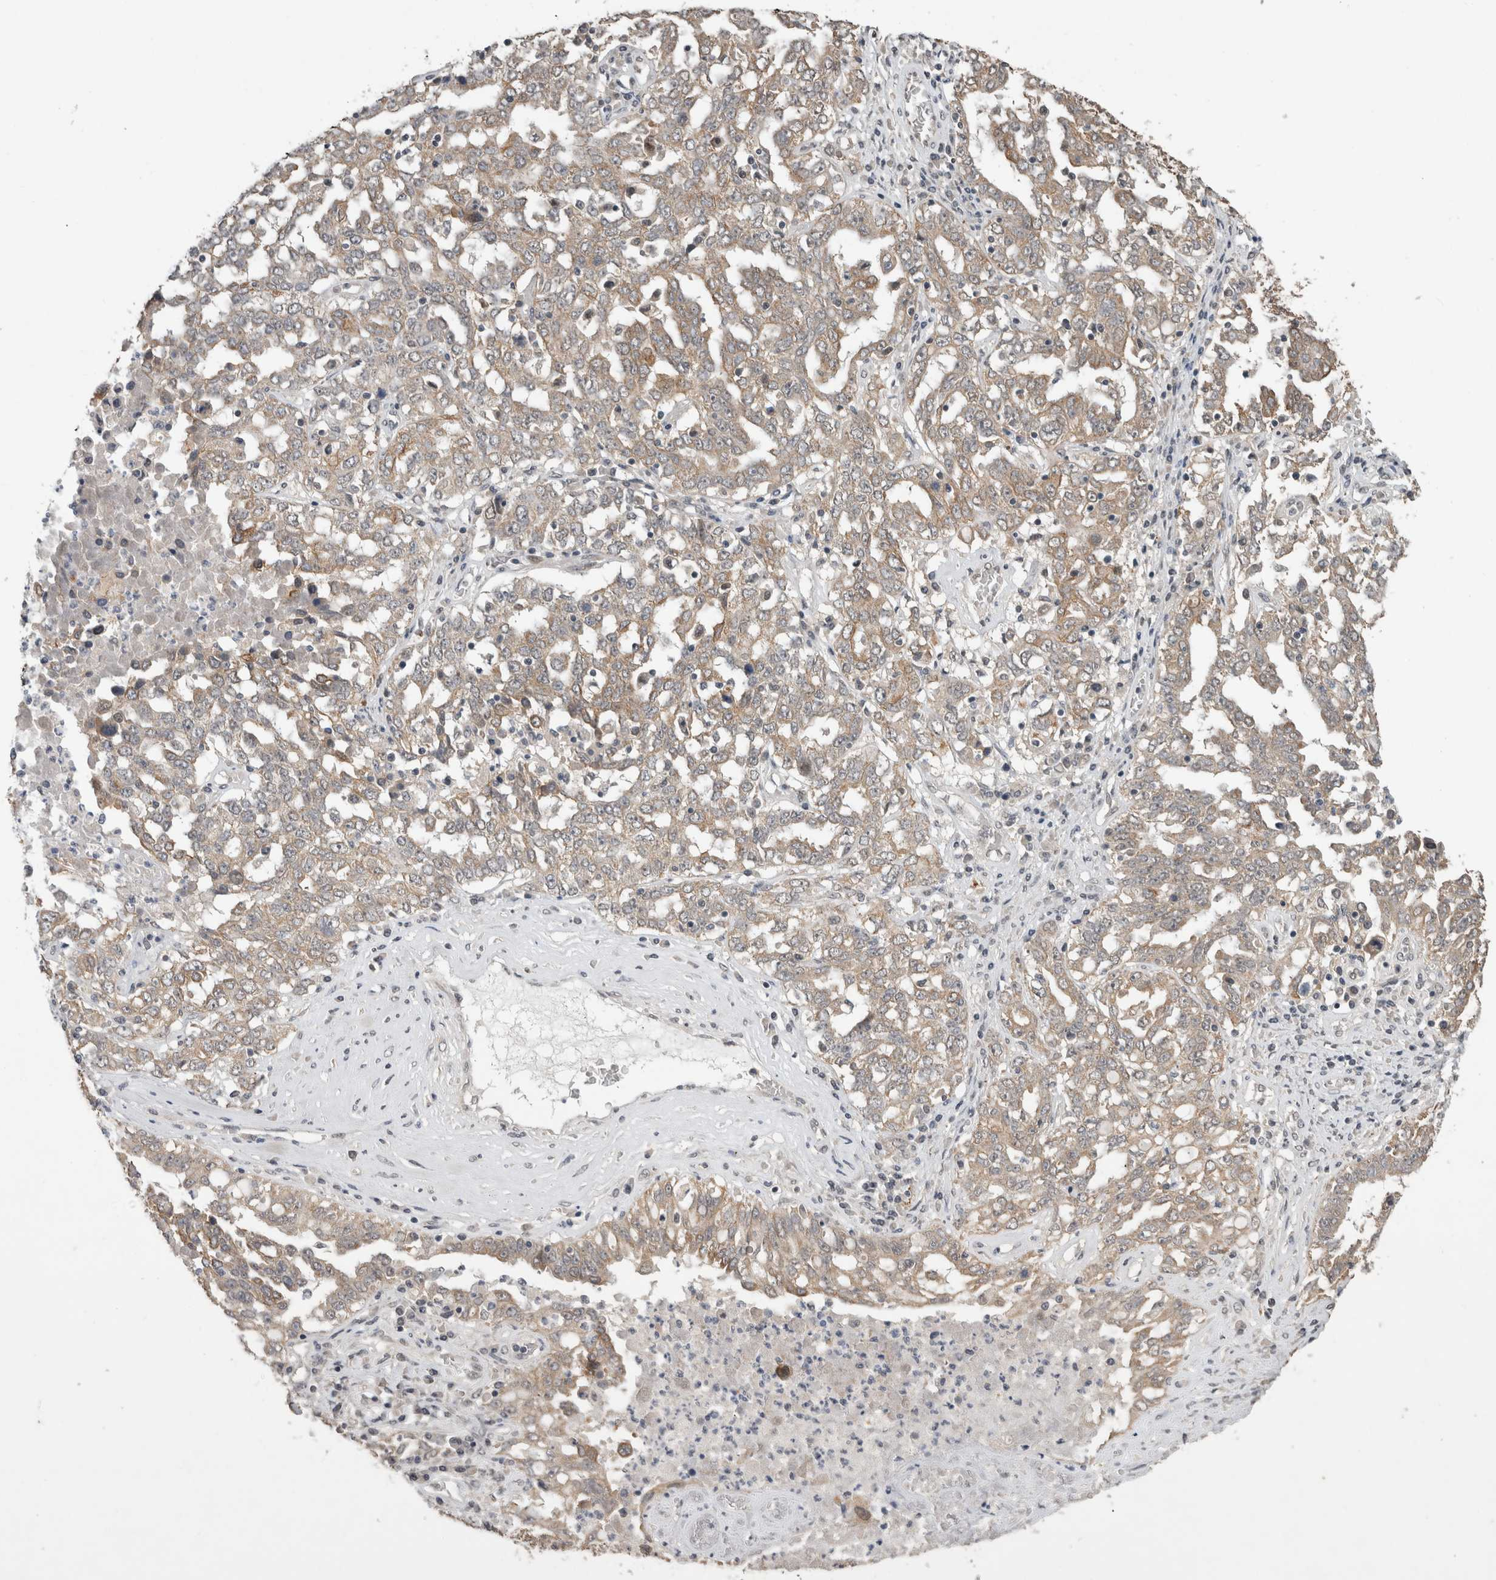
{"staining": {"intensity": "moderate", "quantity": ">75%", "location": "cytoplasmic/membranous"}, "tissue": "ovarian cancer", "cell_type": "Tumor cells", "image_type": "cancer", "snomed": [{"axis": "morphology", "description": "Carcinoma, endometroid"}, {"axis": "topography", "description": "Ovary"}], "caption": "Protein analysis of ovarian endometroid carcinoma tissue displays moderate cytoplasmic/membranous positivity in about >75% of tumor cells.", "gene": "RHPN1", "patient": {"sex": "female", "age": 62}}